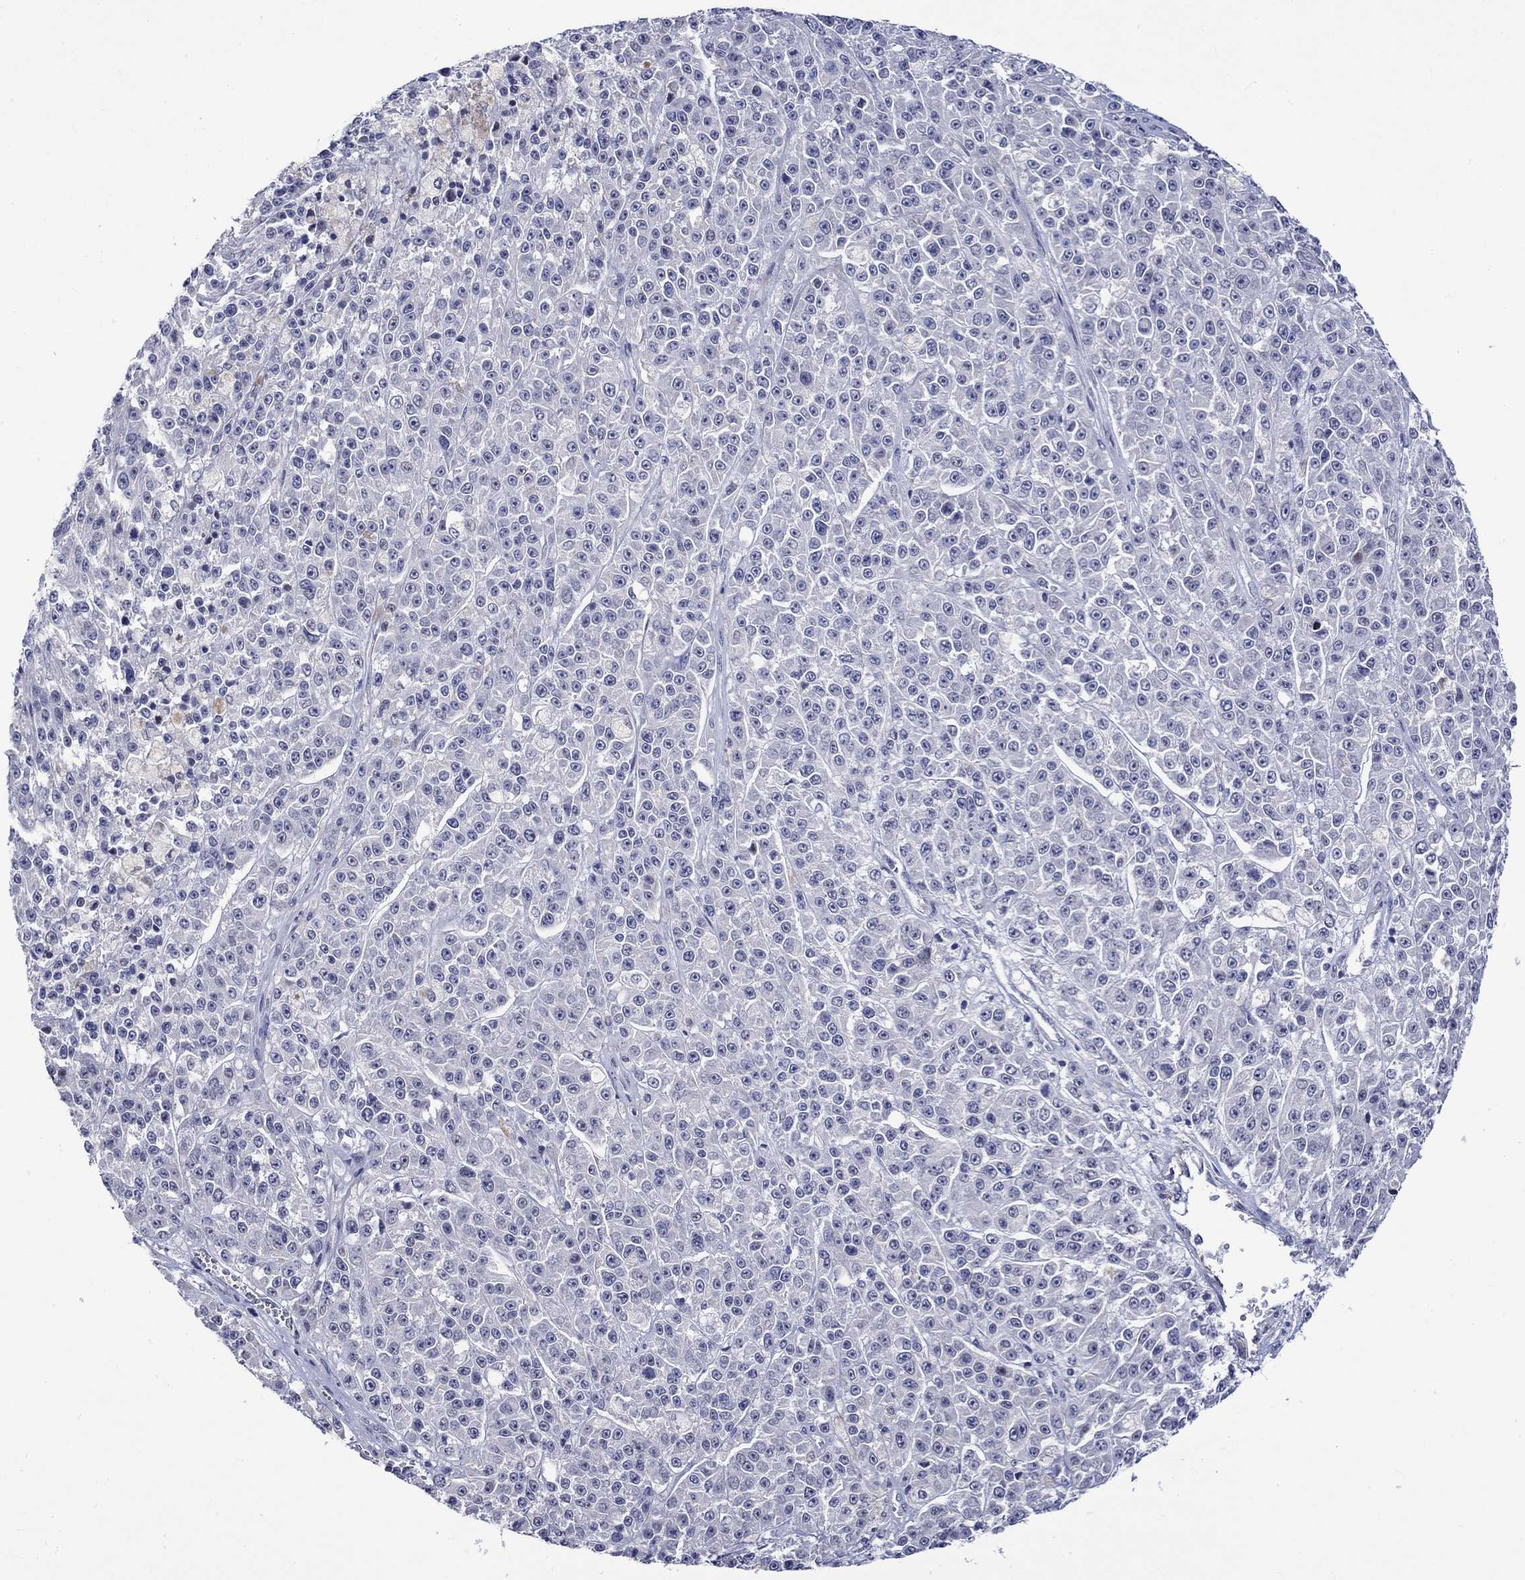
{"staining": {"intensity": "negative", "quantity": "none", "location": "none"}, "tissue": "melanoma", "cell_type": "Tumor cells", "image_type": "cancer", "snomed": [{"axis": "morphology", "description": "Malignant melanoma, NOS"}, {"axis": "topography", "description": "Skin"}], "caption": "Immunohistochemical staining of malignant melanoma reveals no significant positivity in tumor cells. (Stains: DAB (3,3'-diaminobenzidine) immunohistochemistry with hematoxylin counter stain, Microscopy: brightfield microscopy at high magnification).", "gene": "CRYAB", "patient": {"sex": "female", "age": 58}}